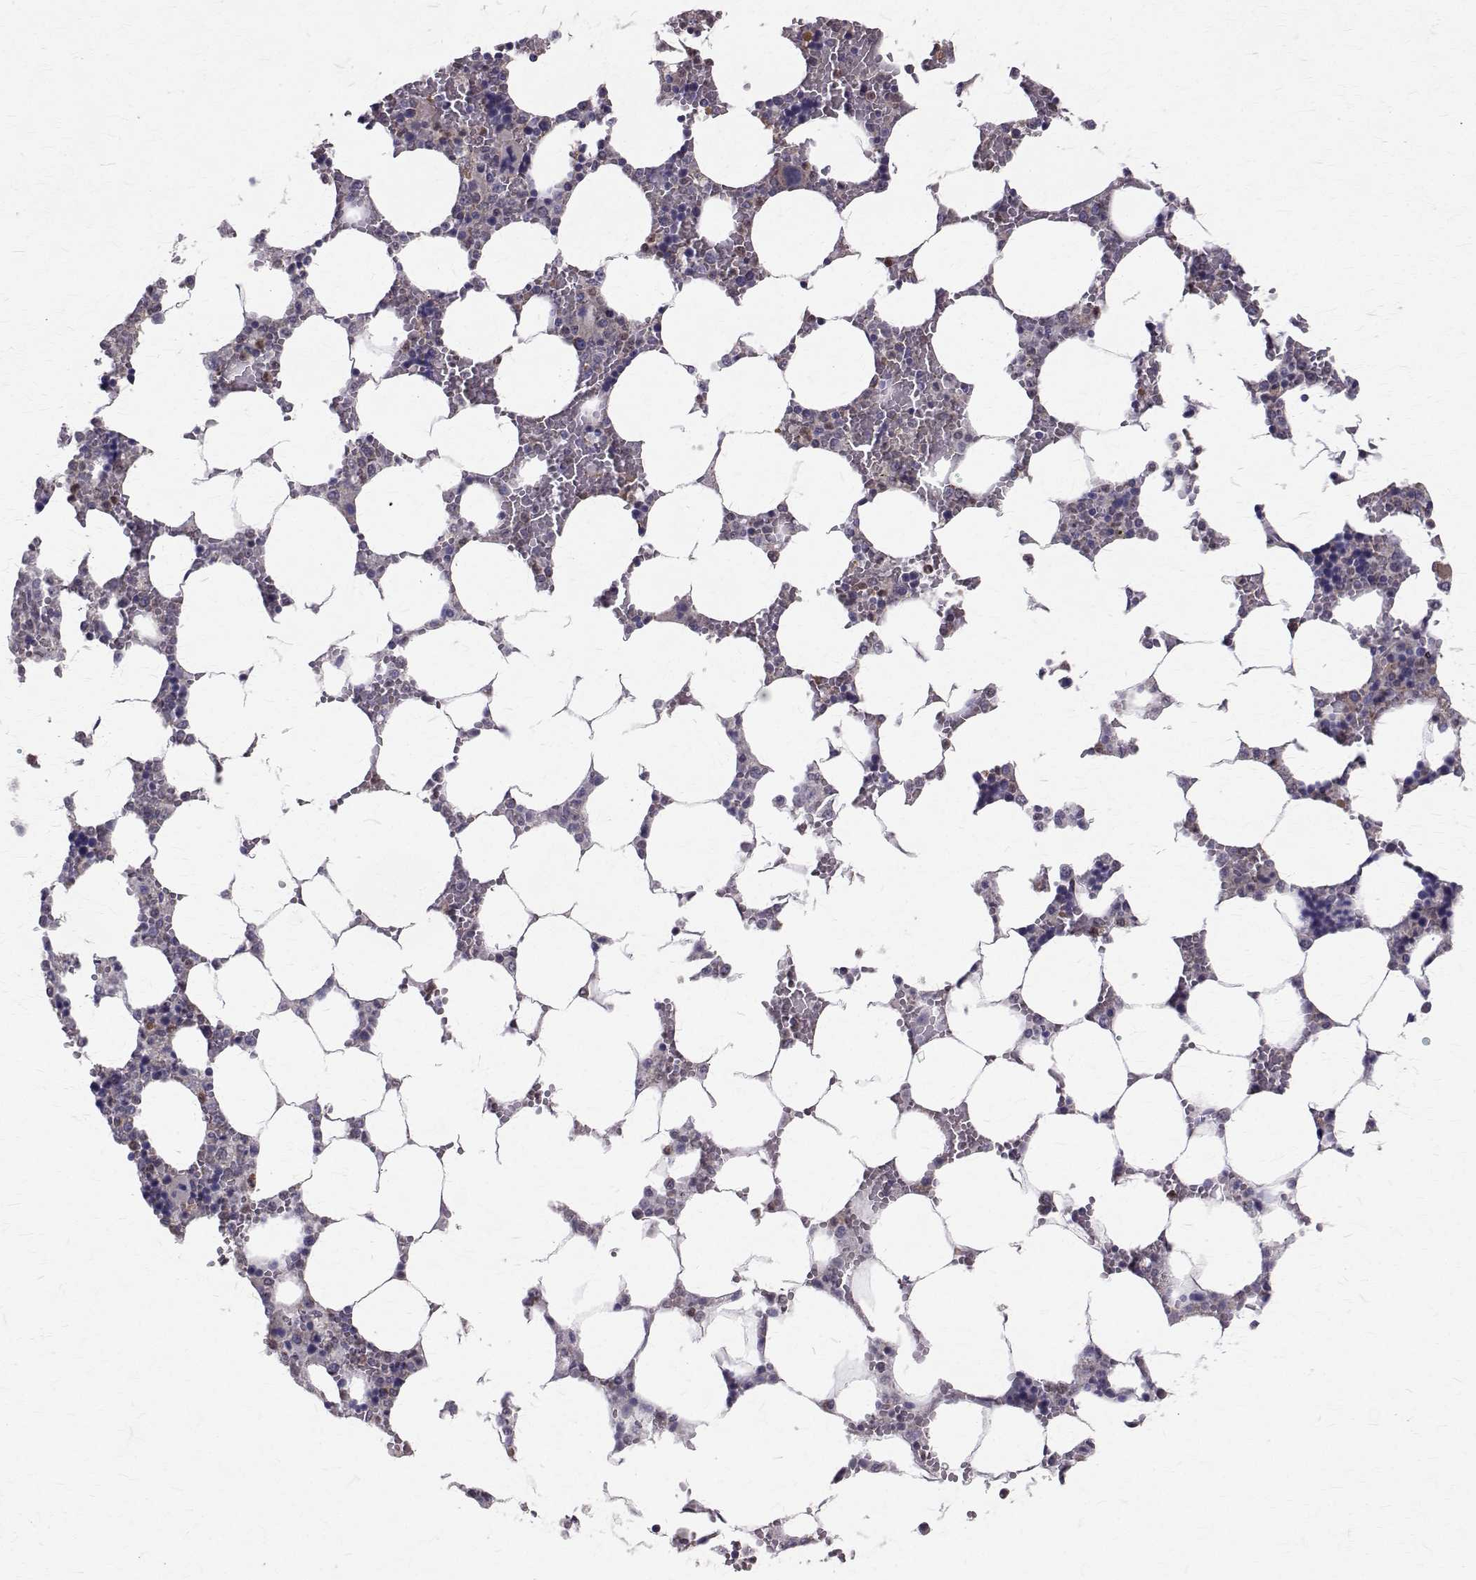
{"staining": {"intensity": "negative", "quantity": "none", "location": "none"}, "tissue": "bone marrow", "cell_type": "Hematopoietic cells", "image_type": "normal", "snomed": [{"axis": "morphology", "description": "Normal tissue, NOS"}, {"axis": "topography", "description": "Bone marrow"}], "caption": "Immunohistochemistry photomicrograph of unremarkable bone marrow stained for a protein (brown), which displays no staining in hematopoietic cells.", "gene": "CCDC89", "patient": {"sex": "male", "age": 64}}